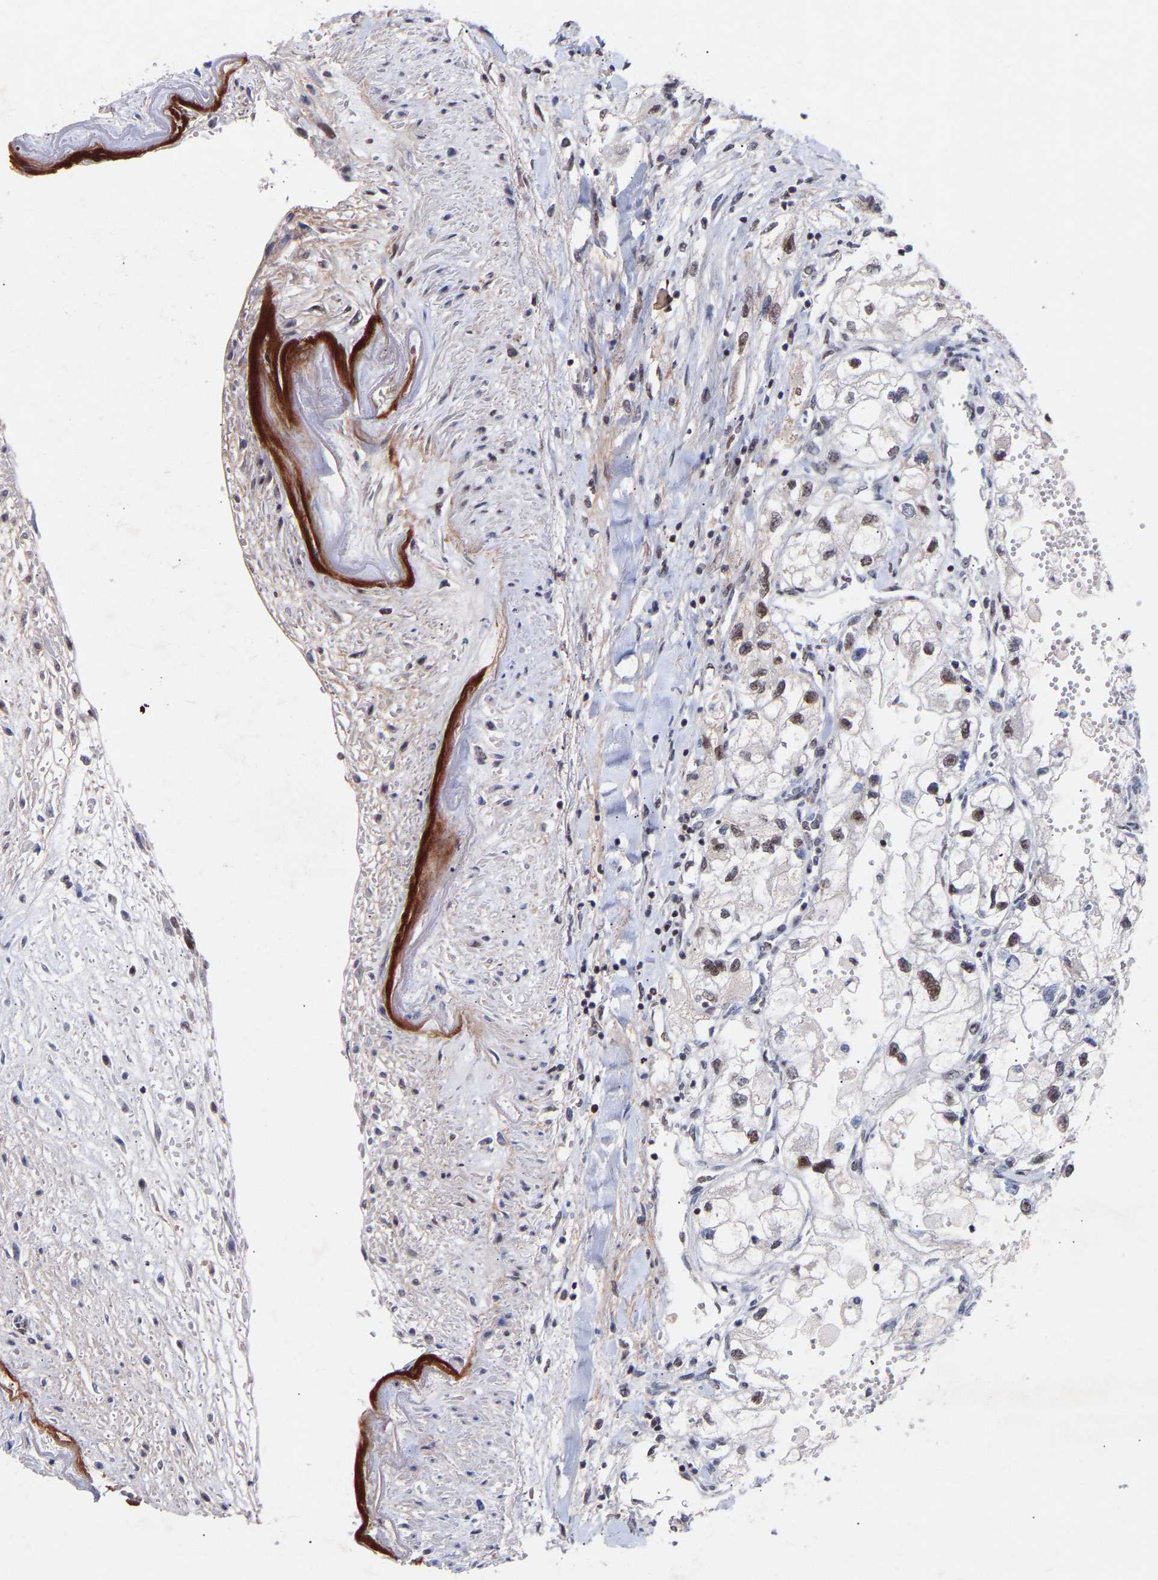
{"staining": {"intensity": "moderate", "quantity": ">75%", "location": "nuclear"}, "tissue": "renal cancer", "cell_type": "Tumor cells", "image_type": "cancer", "snomed": [{"axis": "morphology", "description": "Adenocarcinoma, NOS"}, {"axis": "topography", "description": "Kidney"}], "caption": "The micrograph shows immunohistochemical staining of renal adenocarcinoma. There is moderate nuclear expression is identified in approximately >75% of tumor cells. Immunohistochemistry stains the protein of interest in brown and the nuclei are stained blue.", "gene": "RBM15", "patient": {"sex": "female", "age": 70}}